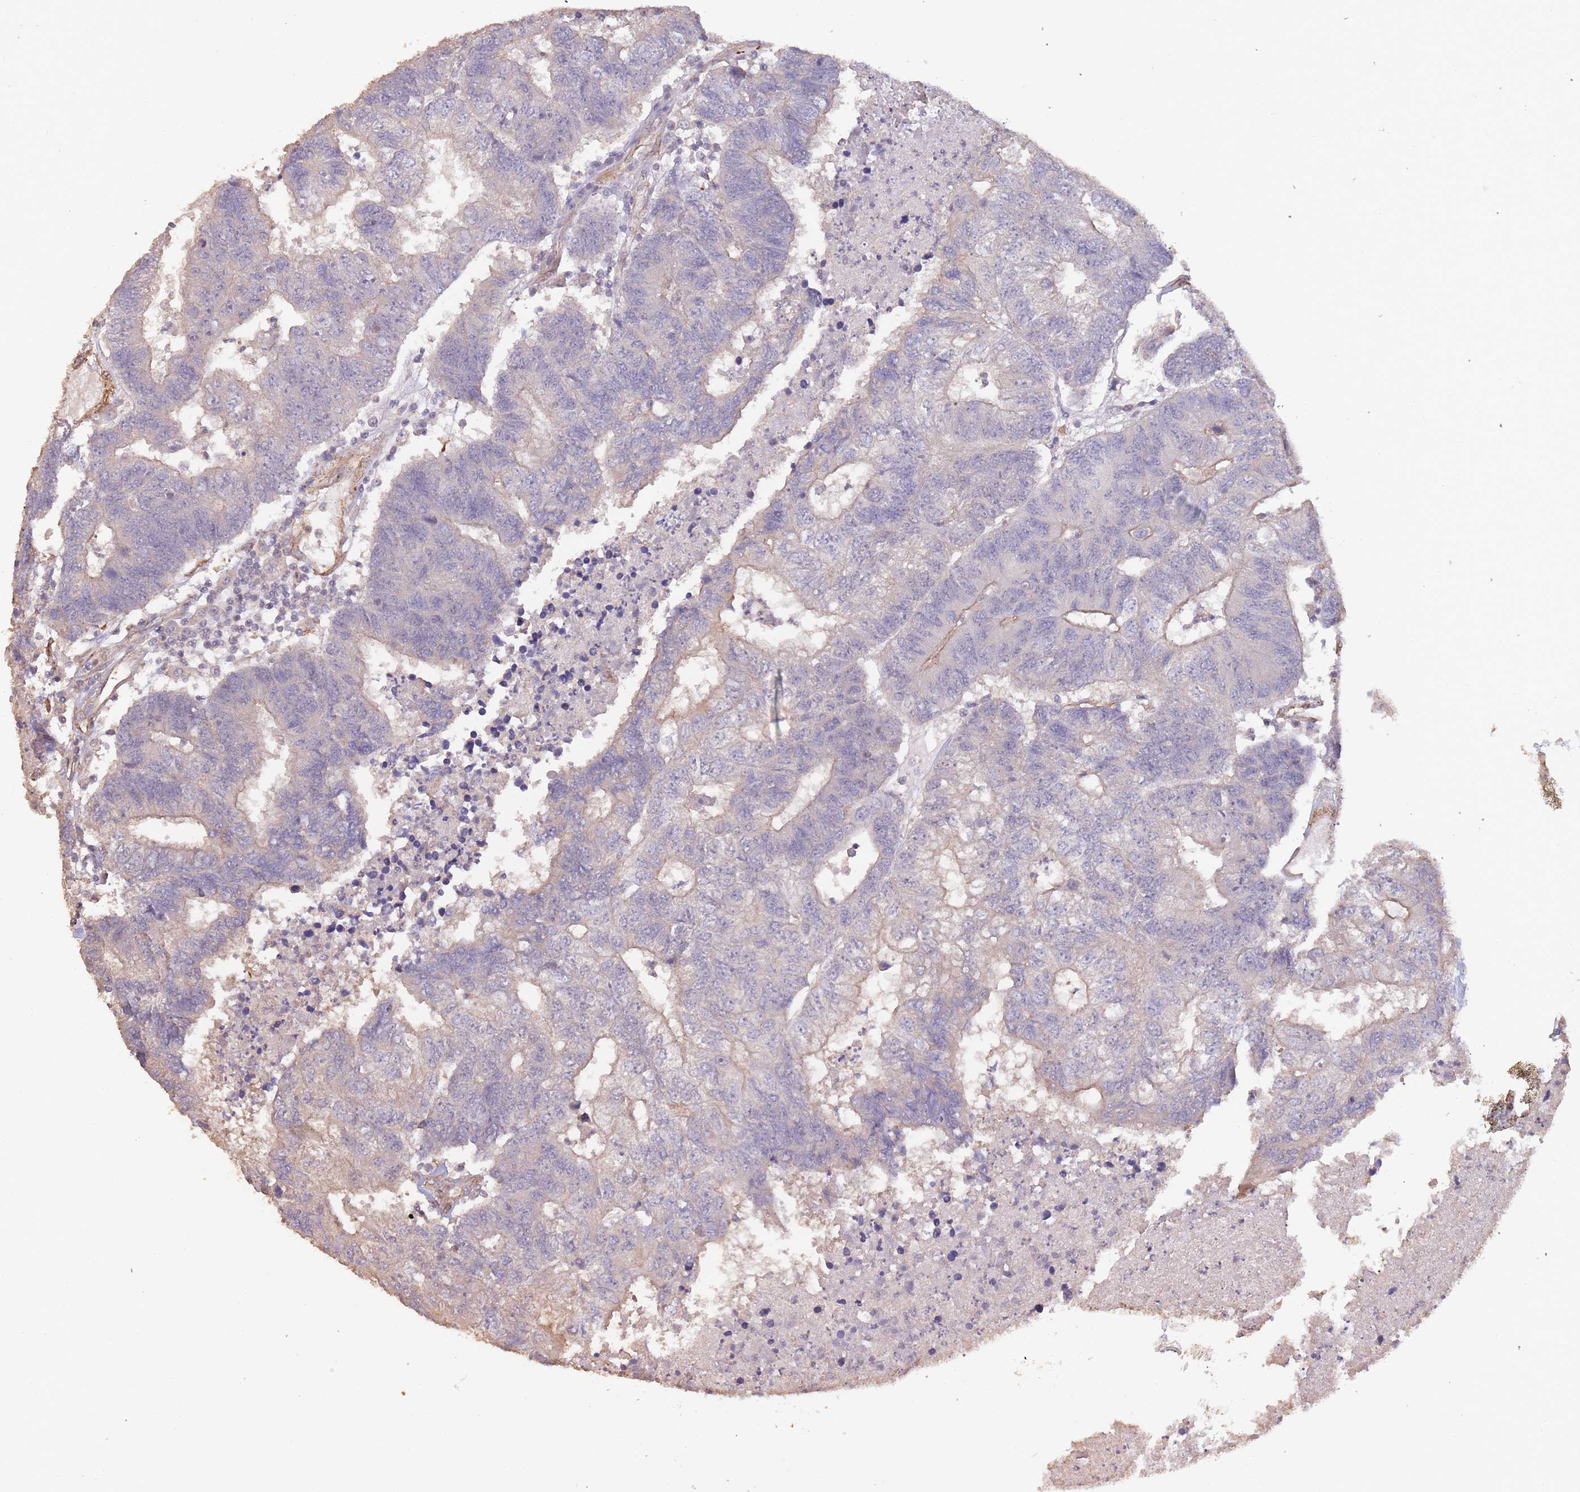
{"staining": {"intensity": "weak", "quantity": "<25%", "location": "cytoplasmic/membranous"}, "tissue": "colorectal cancer", "cell_type": "Tumor cells", "image_type": "cancer", "snomed": [{"axis": "morphology", "description": "Adenocarcinoma, NOS"}, {"axis": "topography", "description": "Colon"}], "caption": "This is an IHC micrograph of human colorectal cancer. There is no expression in tumor cells.", "gene": "NLRC4", "patient": {"sex": "female", "age": 48}}